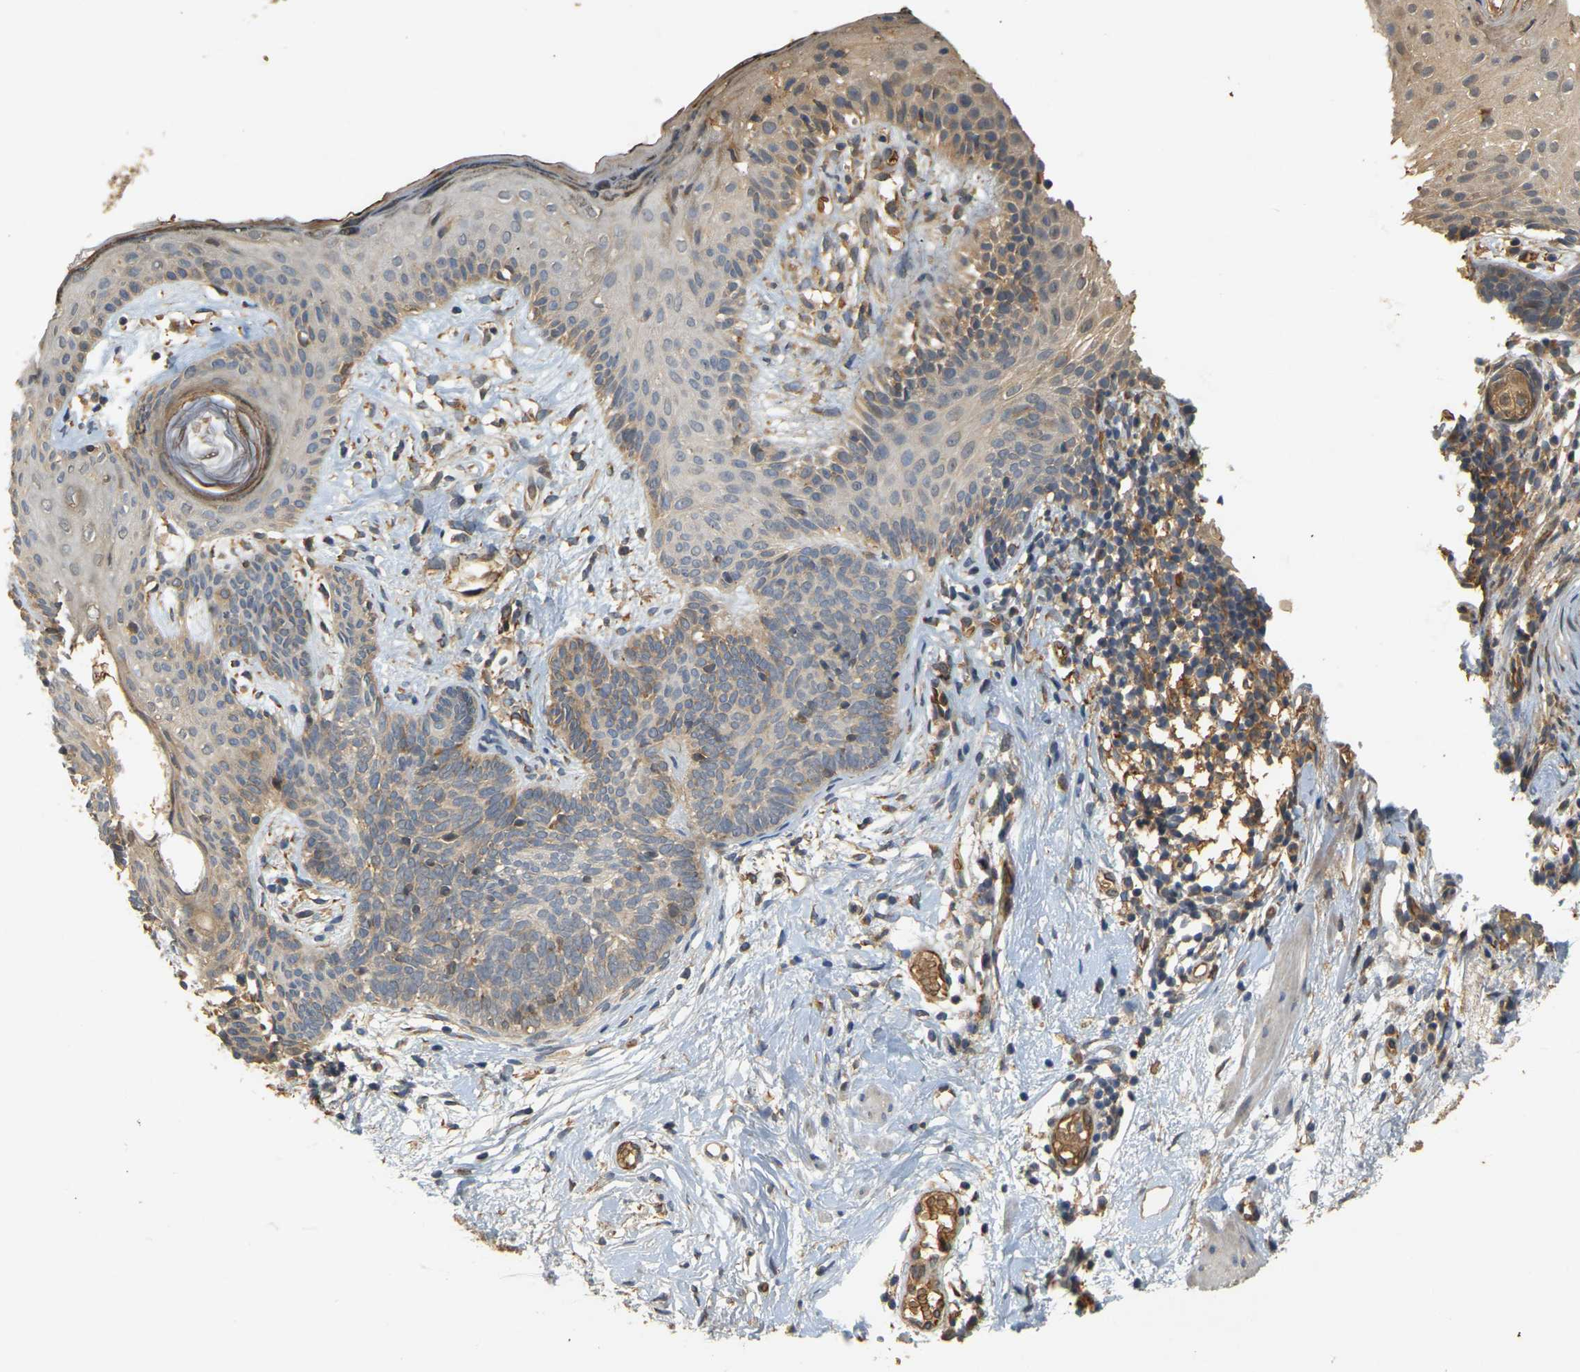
{"staining": {"intensity": "moderate", "quantity": "<25%", "location": "cytoplasmic/membranous"}, "tissue": "skin cancer", "cell_type": "Tumor cells", "image_type": "cancer", "snomed": [{"axis": "morphology", "description": "Developmental malformation"}, {"axis": "morphology", "description": "Basal cell carcinoma"}, {"axis": "topography", "description": "Skin"}], "caption": "Skin basal cell carcinoma was stained to show a protein in brown. There is low levels of moderate cytoplasmic/membranous staining in approximately <25% of tumor cells.", "gene": "MEGF9", "patient": {"sex": "female", "age": 62}}